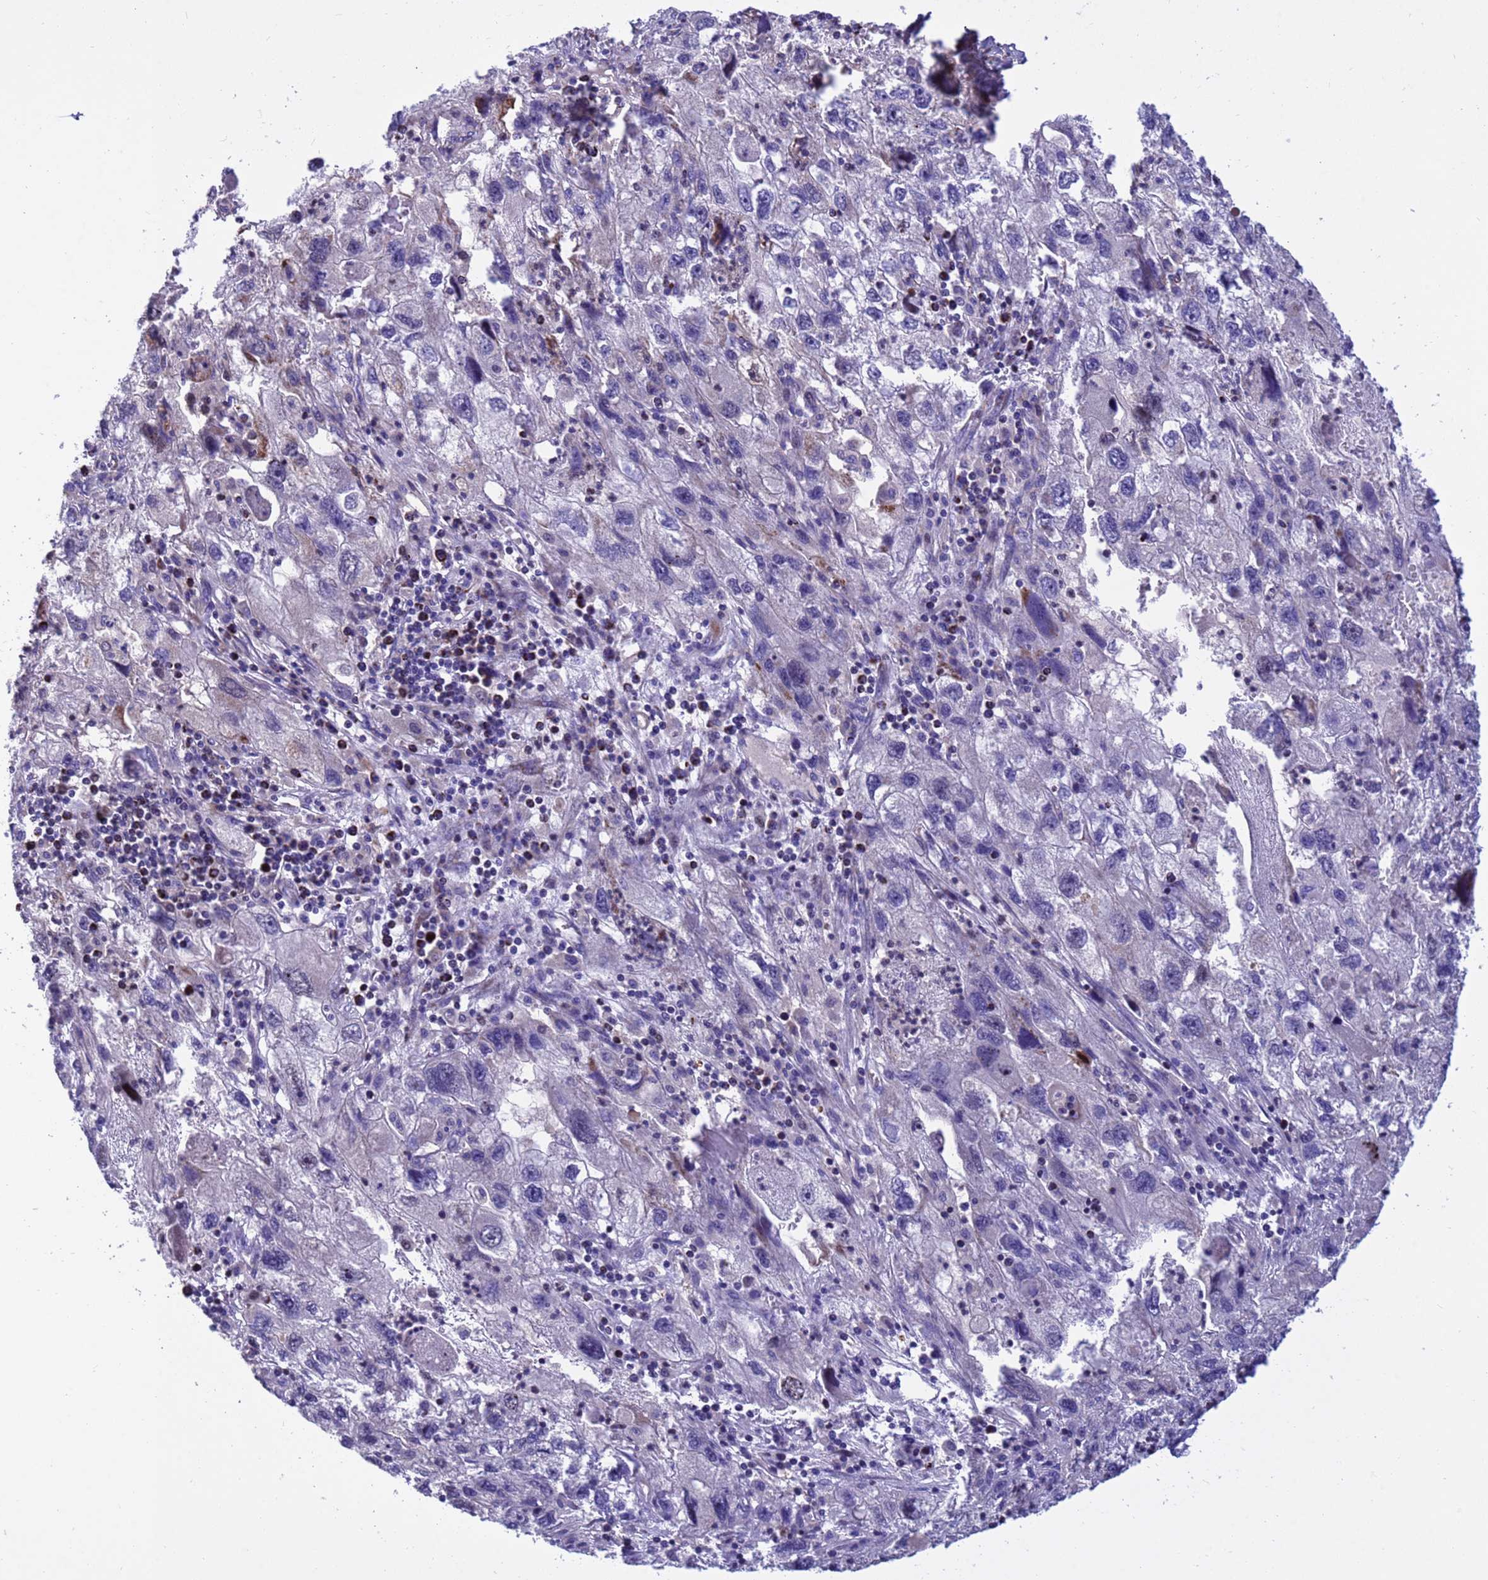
{"staining": {"intensity": "negative", "quantity": "none", "location": "none"}, "tissue": "endometrial cancer", "cell_type": "Tumor cells", "image_type": "cancer", "snomed": [{"axis": "morphology", "description": "Adenocarcinoma, NOS"}, {"axis": "topography", "description": "Endometrium"}], "caption": "This is an immunohistochemistry (IHC) histopathology image of endometrial cancer (adenocarcinoma). There is no positivity in tumor cells.", "gene": "TUBGCP3", "patient": {"sex": "female", "age": 49}}